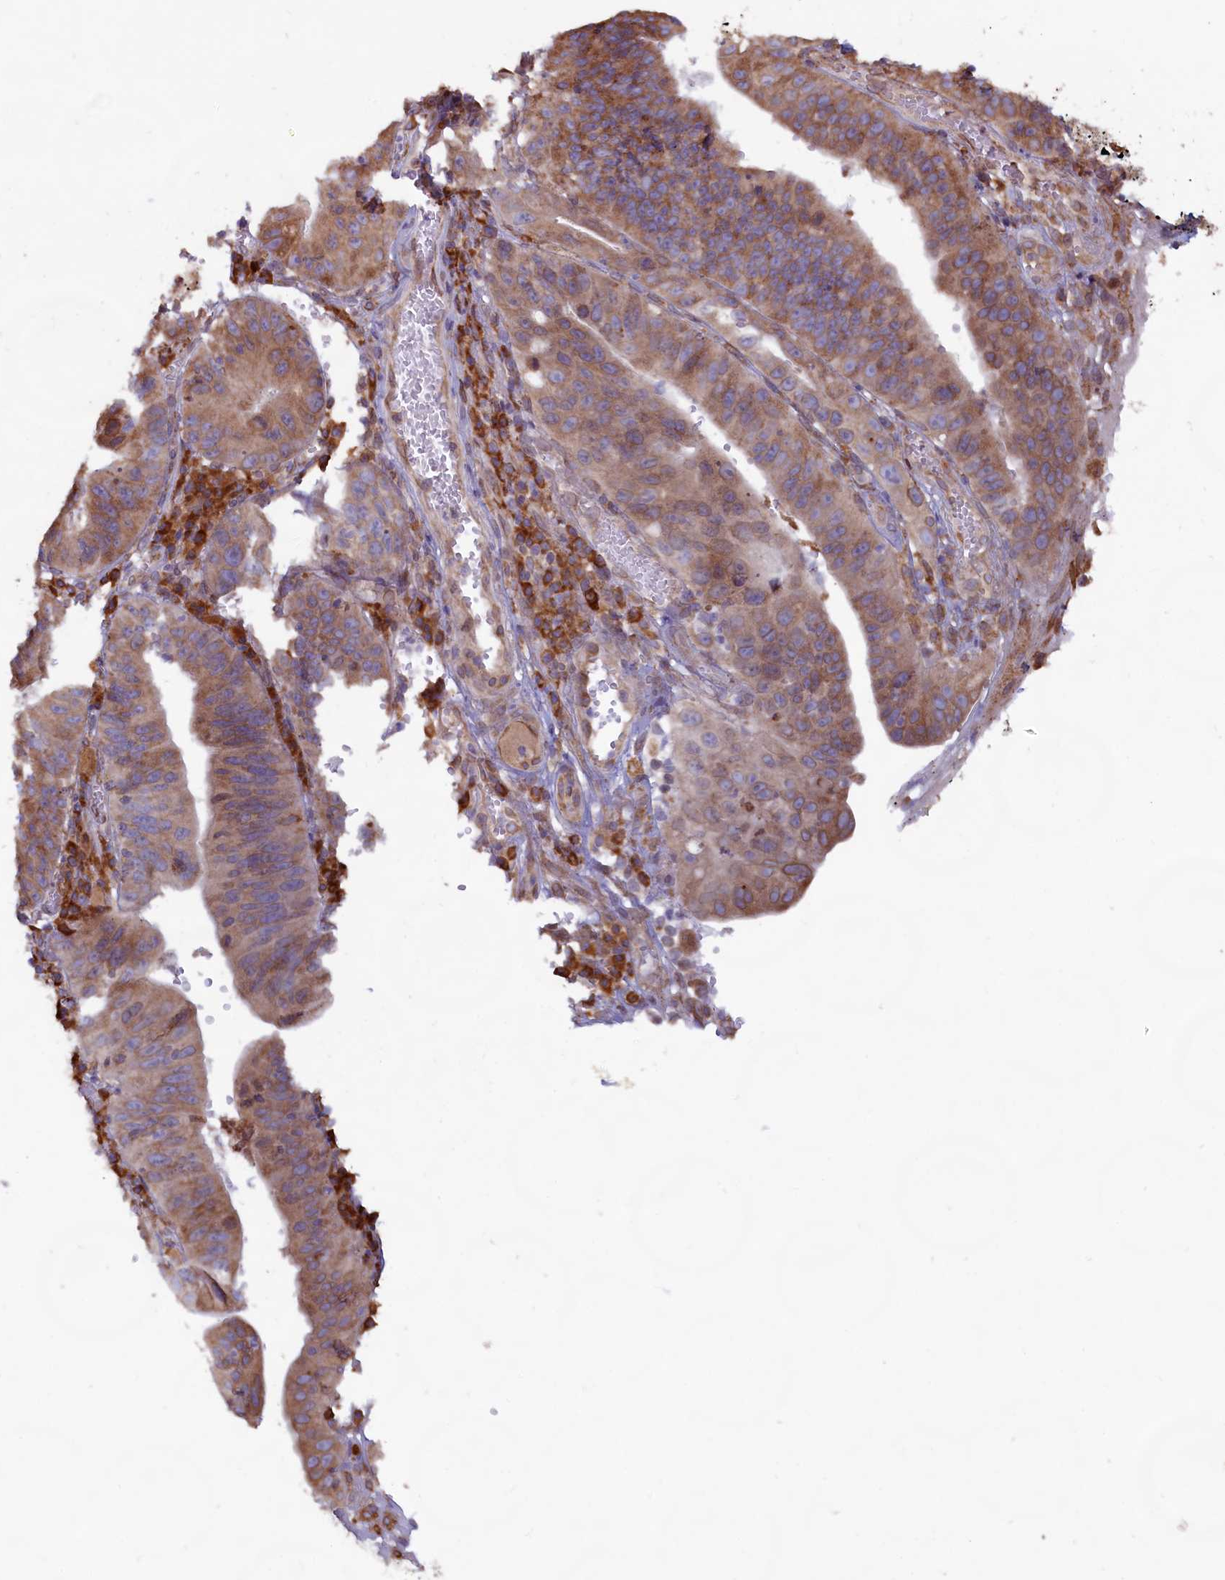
{"staining": {"intensity": "moderate", "quantity": ">75%", "location": "cytoplasmic/membranous"}, "tissue": "stomach cancer", "cell_type": "Tumor cells", "image_type": "cancer", "snomed": [{"axis": "morphology", "description": "Adenocarcinoma, NOS"}, {"axis": "topography", "description": "Stomach"}], "caption": "Immunohistochemistry staining of stomach cancer, which exhibits medium levels of moderate cytoplasmic/membranous staining in about >75% of tumor cells indicating moderate cytoplasmic/membranous protein expression. The staining was performed using DAB (brown) for protein detection and nuclei were counterstained in hematoxylin (blue).", "gene": "TBC1D19", "patient": {"sex": "male", "age": 59}}